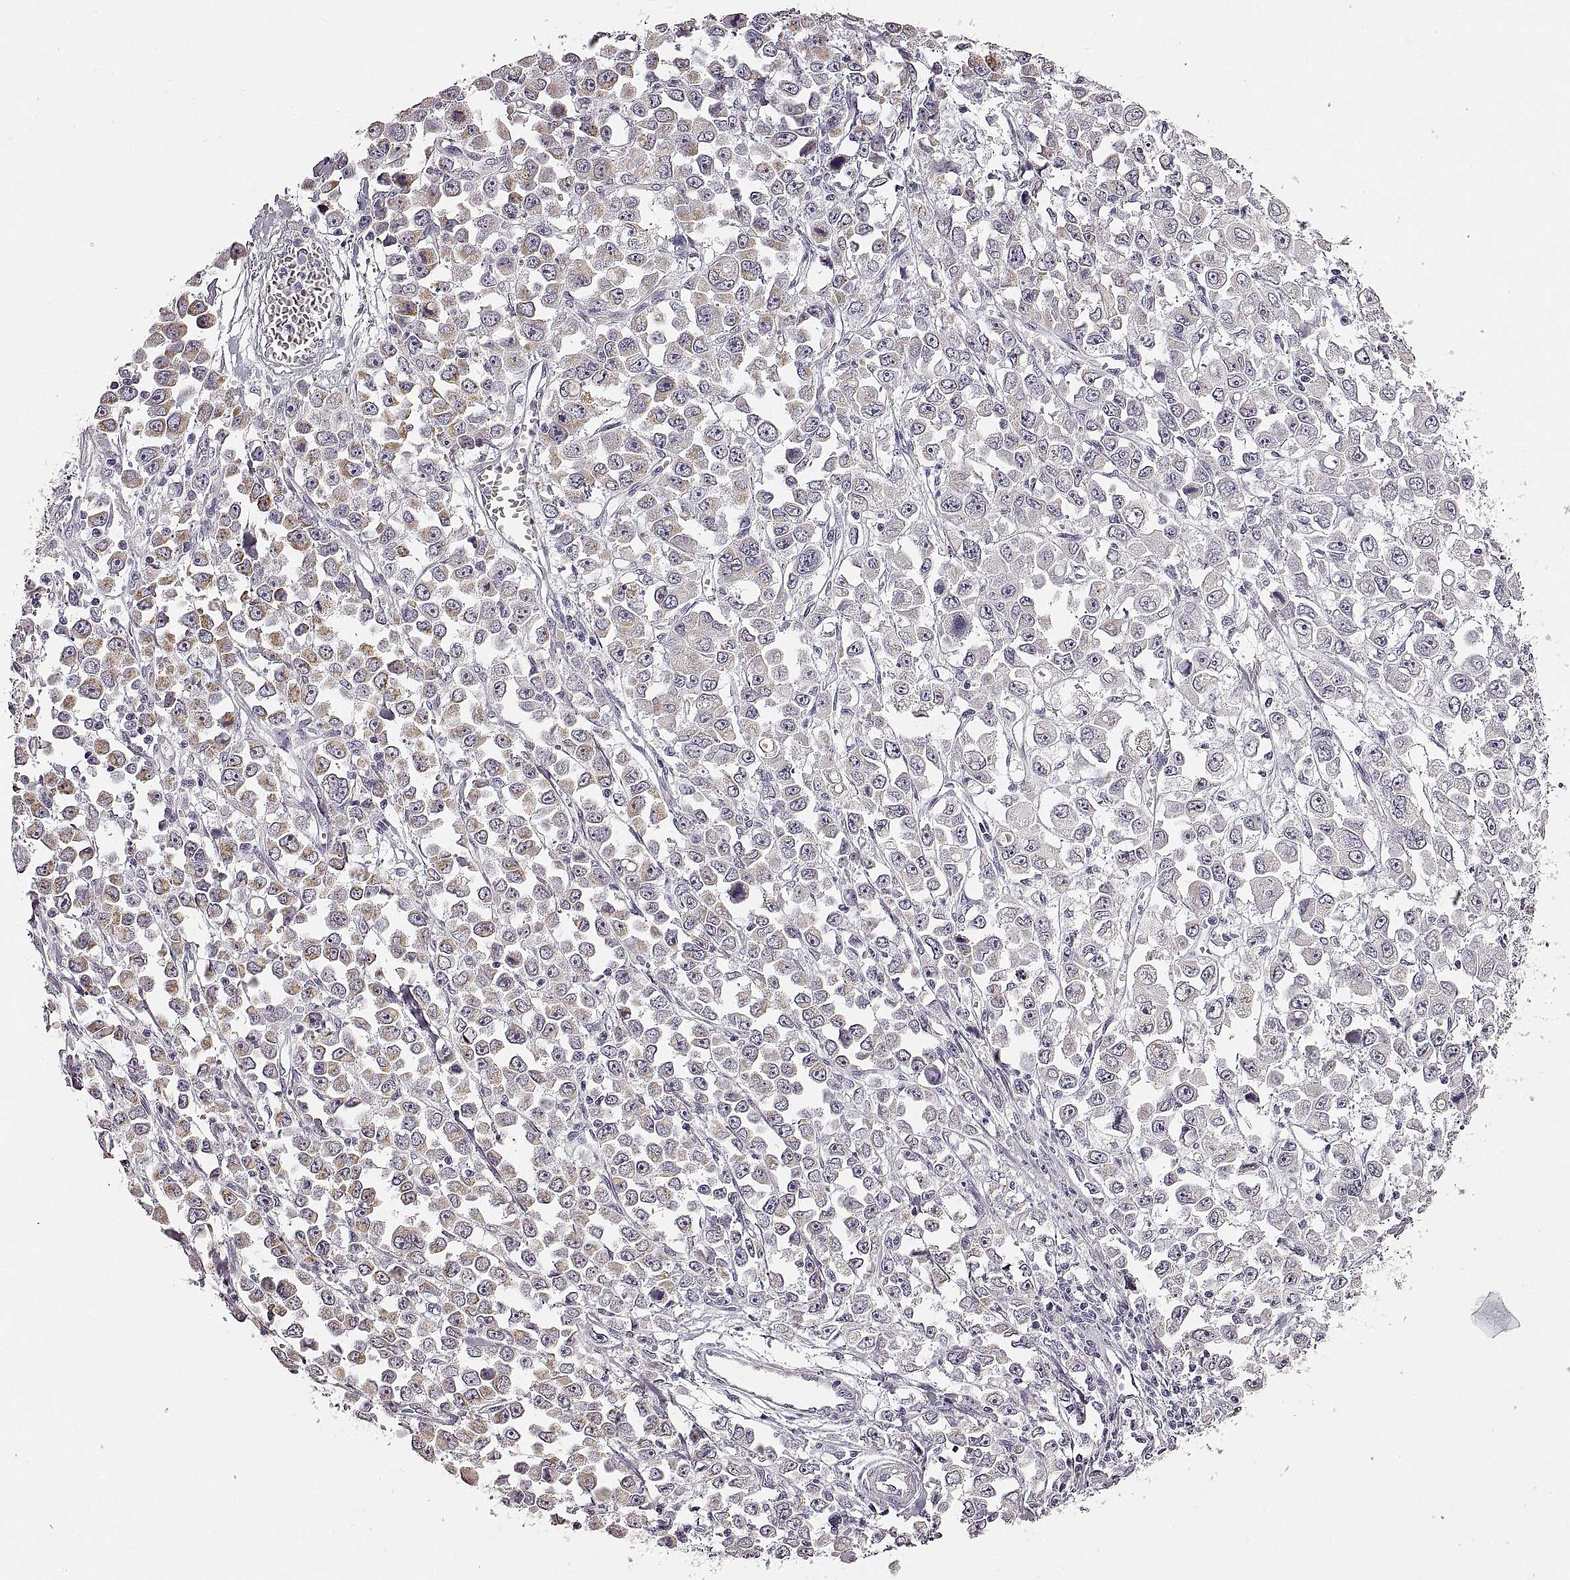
{"staining": {"intensity": "negative", "quantity": "none", "location": "none"}, "tissue": "stomach cancer", "cell_type": "Tumor cells", "image_type": "cancer", "snomed": [{"axis": "morphology", "description": "Adenocarcinoma, NOS"}, {"axis": "topography", "description": "Stomach, upper"}], "caption": "High power microscopy image of an IHC histopathology image of stomach adenocarcinoma, revealing no significant staining in tumor cells.", "gene": "RDH13", "patient": {"sex": "male", "age": 70}}